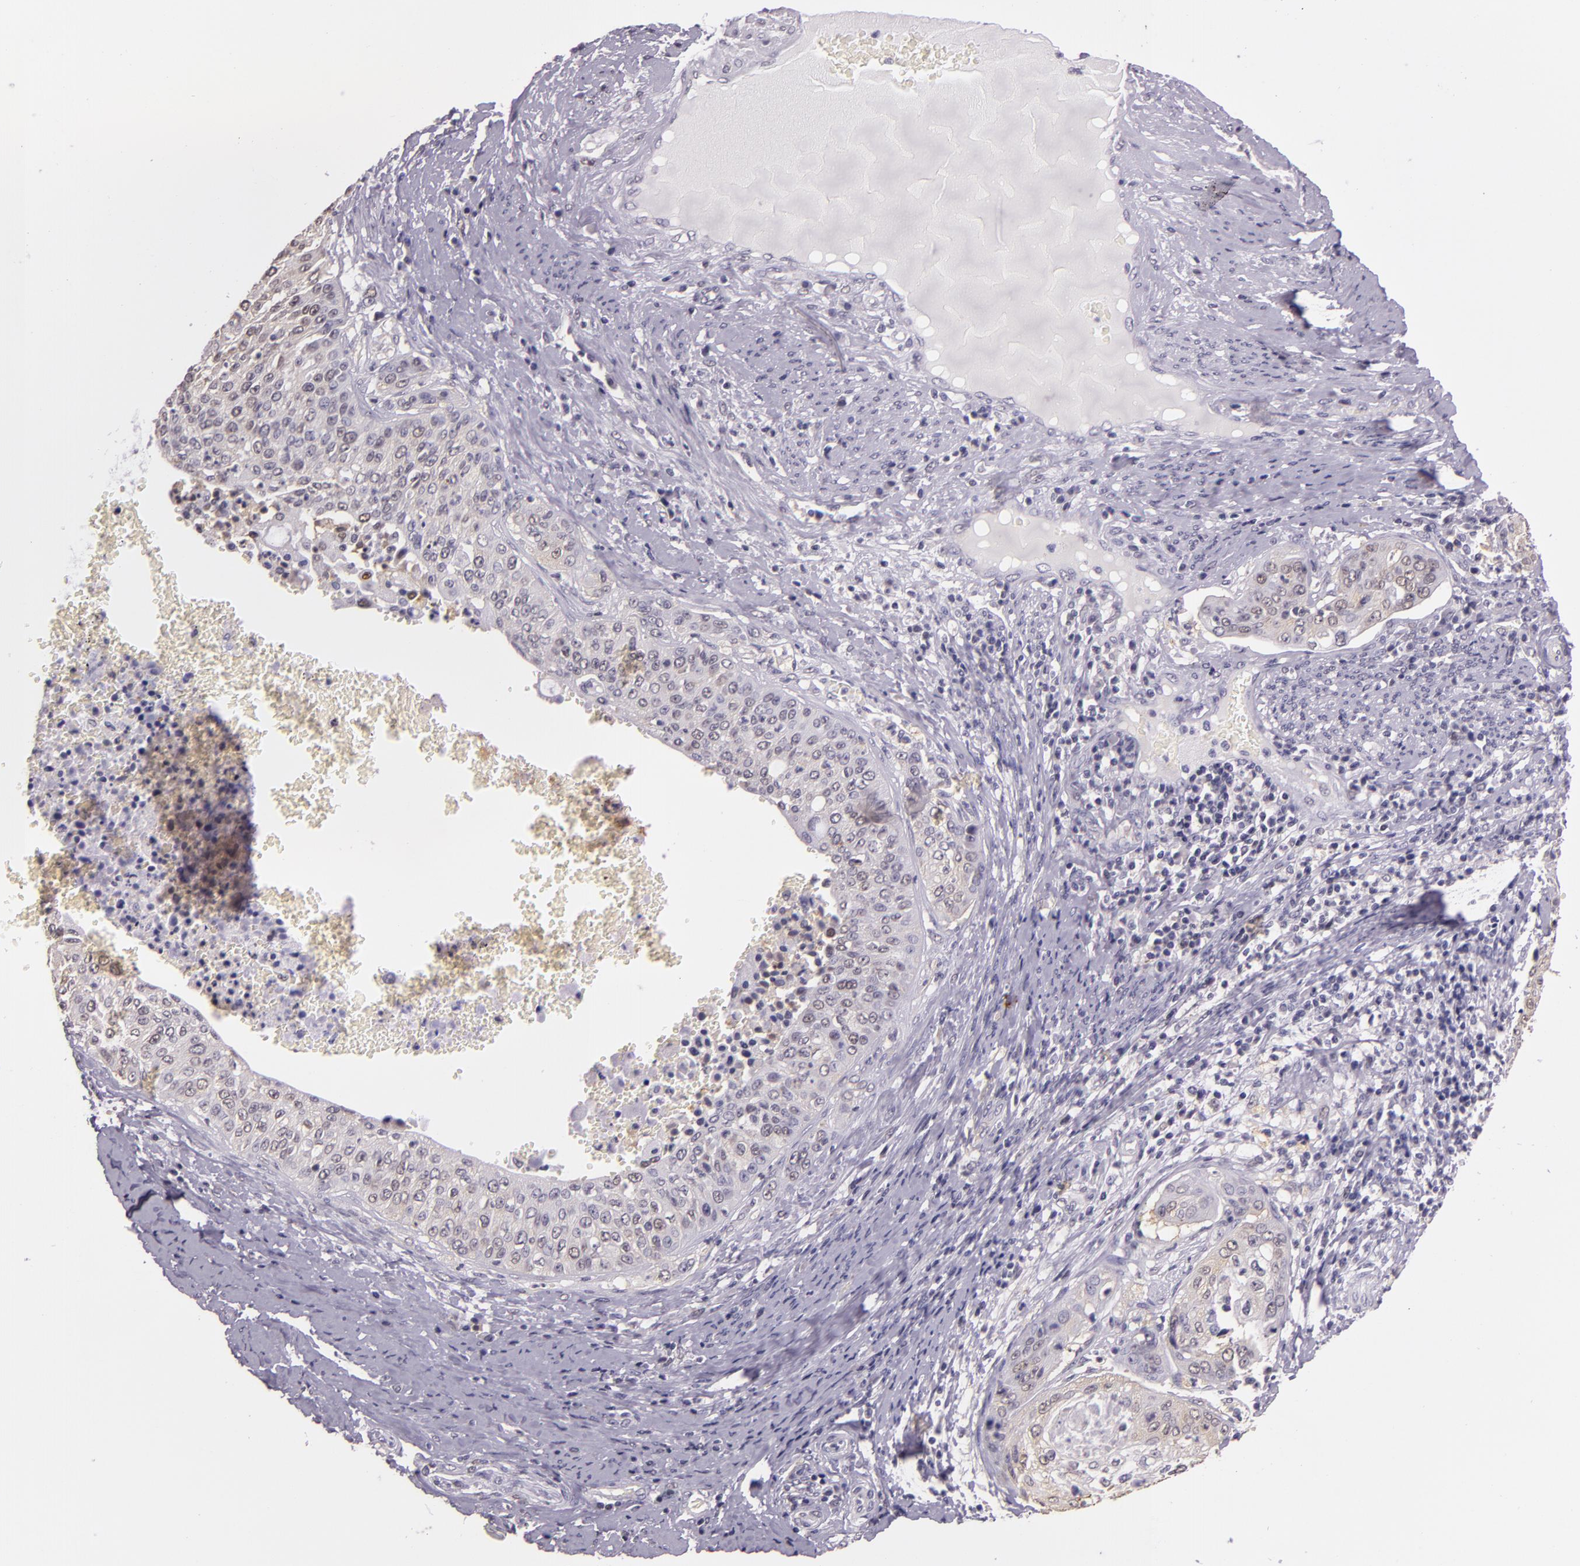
{"staining": {"intensity": "negative", "quantity": "none", "location": "none"}, "tissue": "cervical cancer", "cell_type": "Tumor cells", "image_type": "cancer", "snomed": [{"axis": "morphology", "description": "Squamous cell carcinoma, NOS"}, {"axis": "topography", "description": "Cervix"}], "caption": "IHC micrograph of neoplastic tissue: cervical cancer (squamous cell carcinoma) stained with DAB (3,3'-diaminobenzidine) demonstrates no significant protein positivity in tumor cells.", "gene": "HSPA8", "patient": {"sex": "female", "age": 41}}